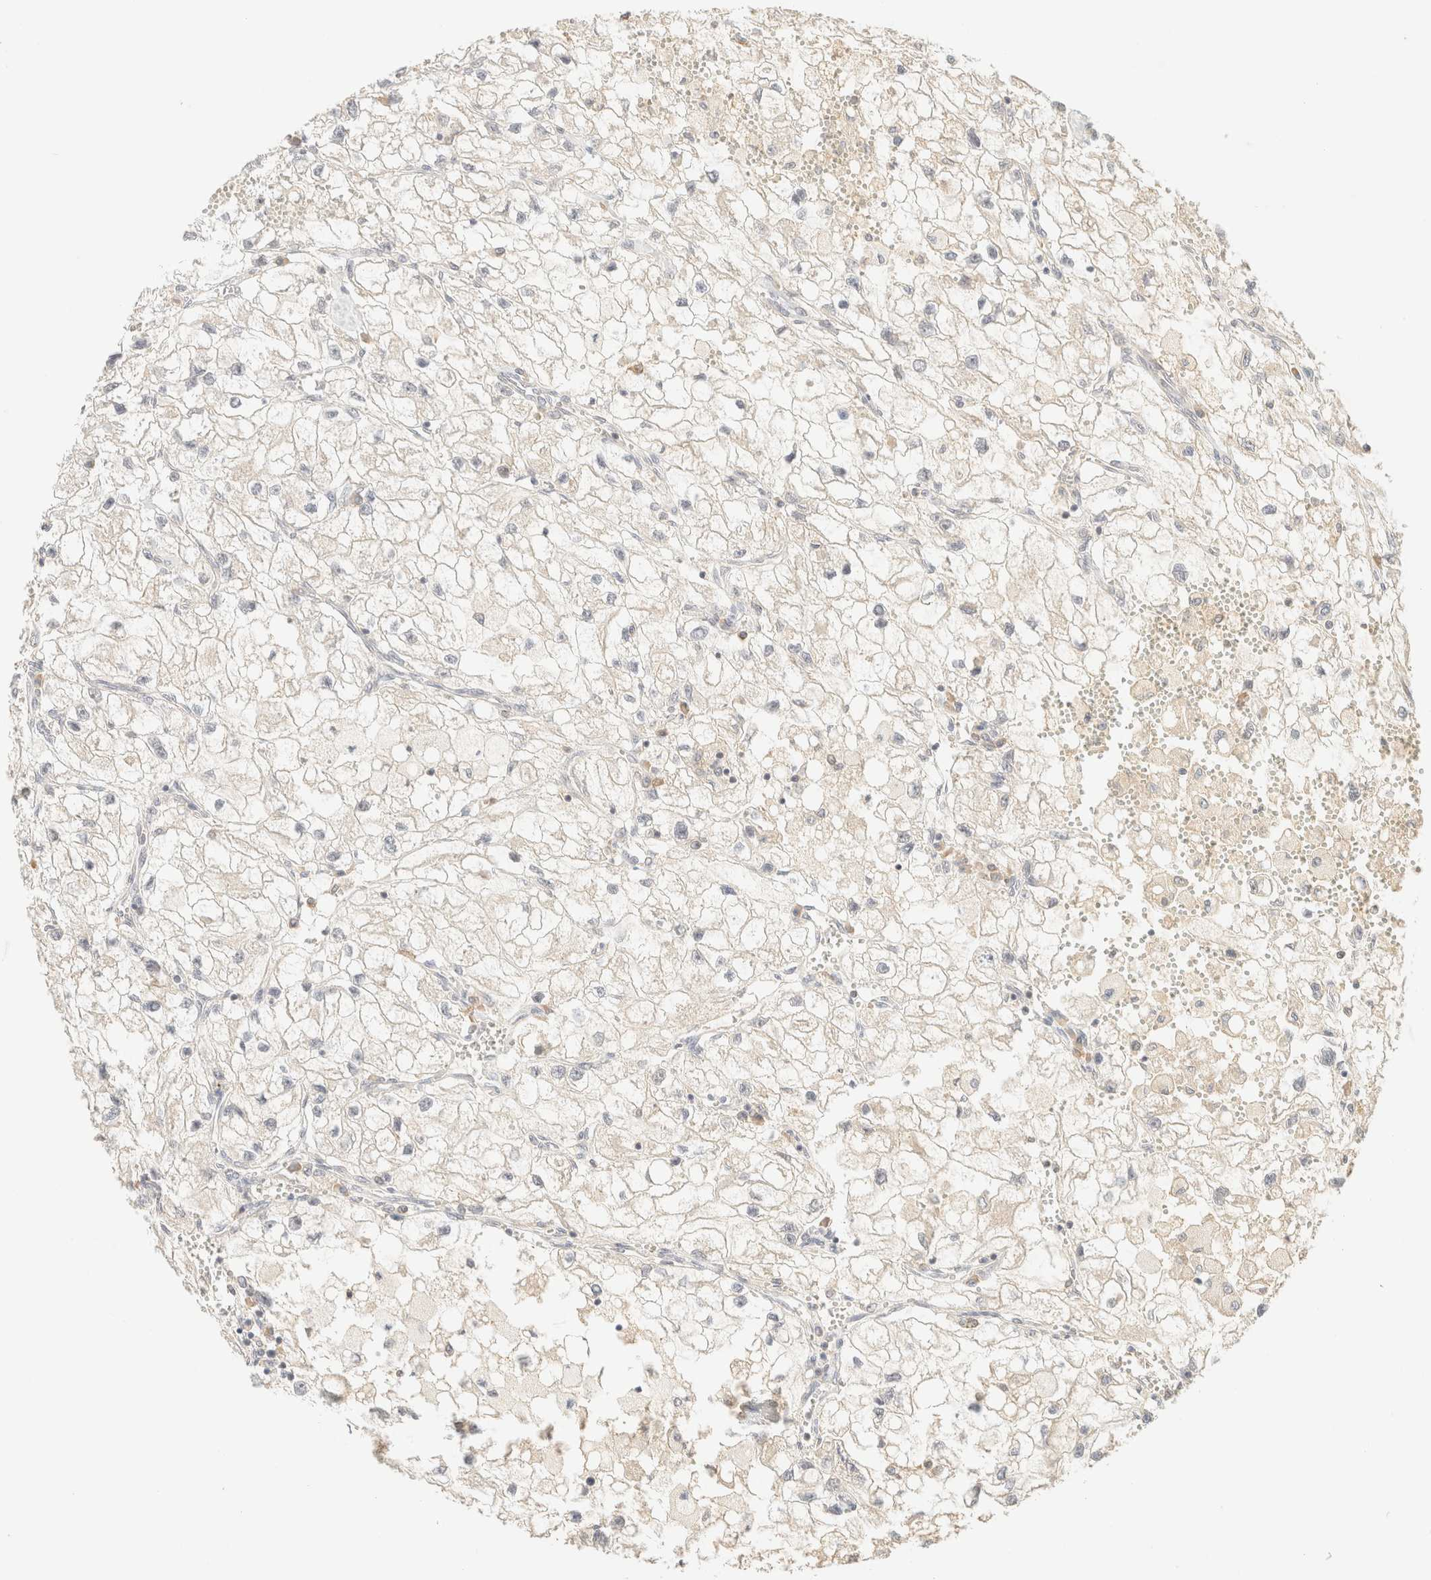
{"staining": {"intensity": "negative", "quantity": "none", "location": "none"}, "tissue": "renal cancer", "cell_type": "Tumor cells", "image_type": "cancer", "snomed": [{"axis": "morphology", "description": "Adenocarcinoma, NOS"}, {"axis": "topography", "description": "Kidney"}], "caption": "DAB immunohistochemical staining of renal adenocarcinoma reveals no significant expression in tumor cells. (DAB (3,3'-diaminobenzidine) immunohistochemistry, high magnification).", "gene": "TIMD4", "patient": {"sex": "female", "age": 70}}